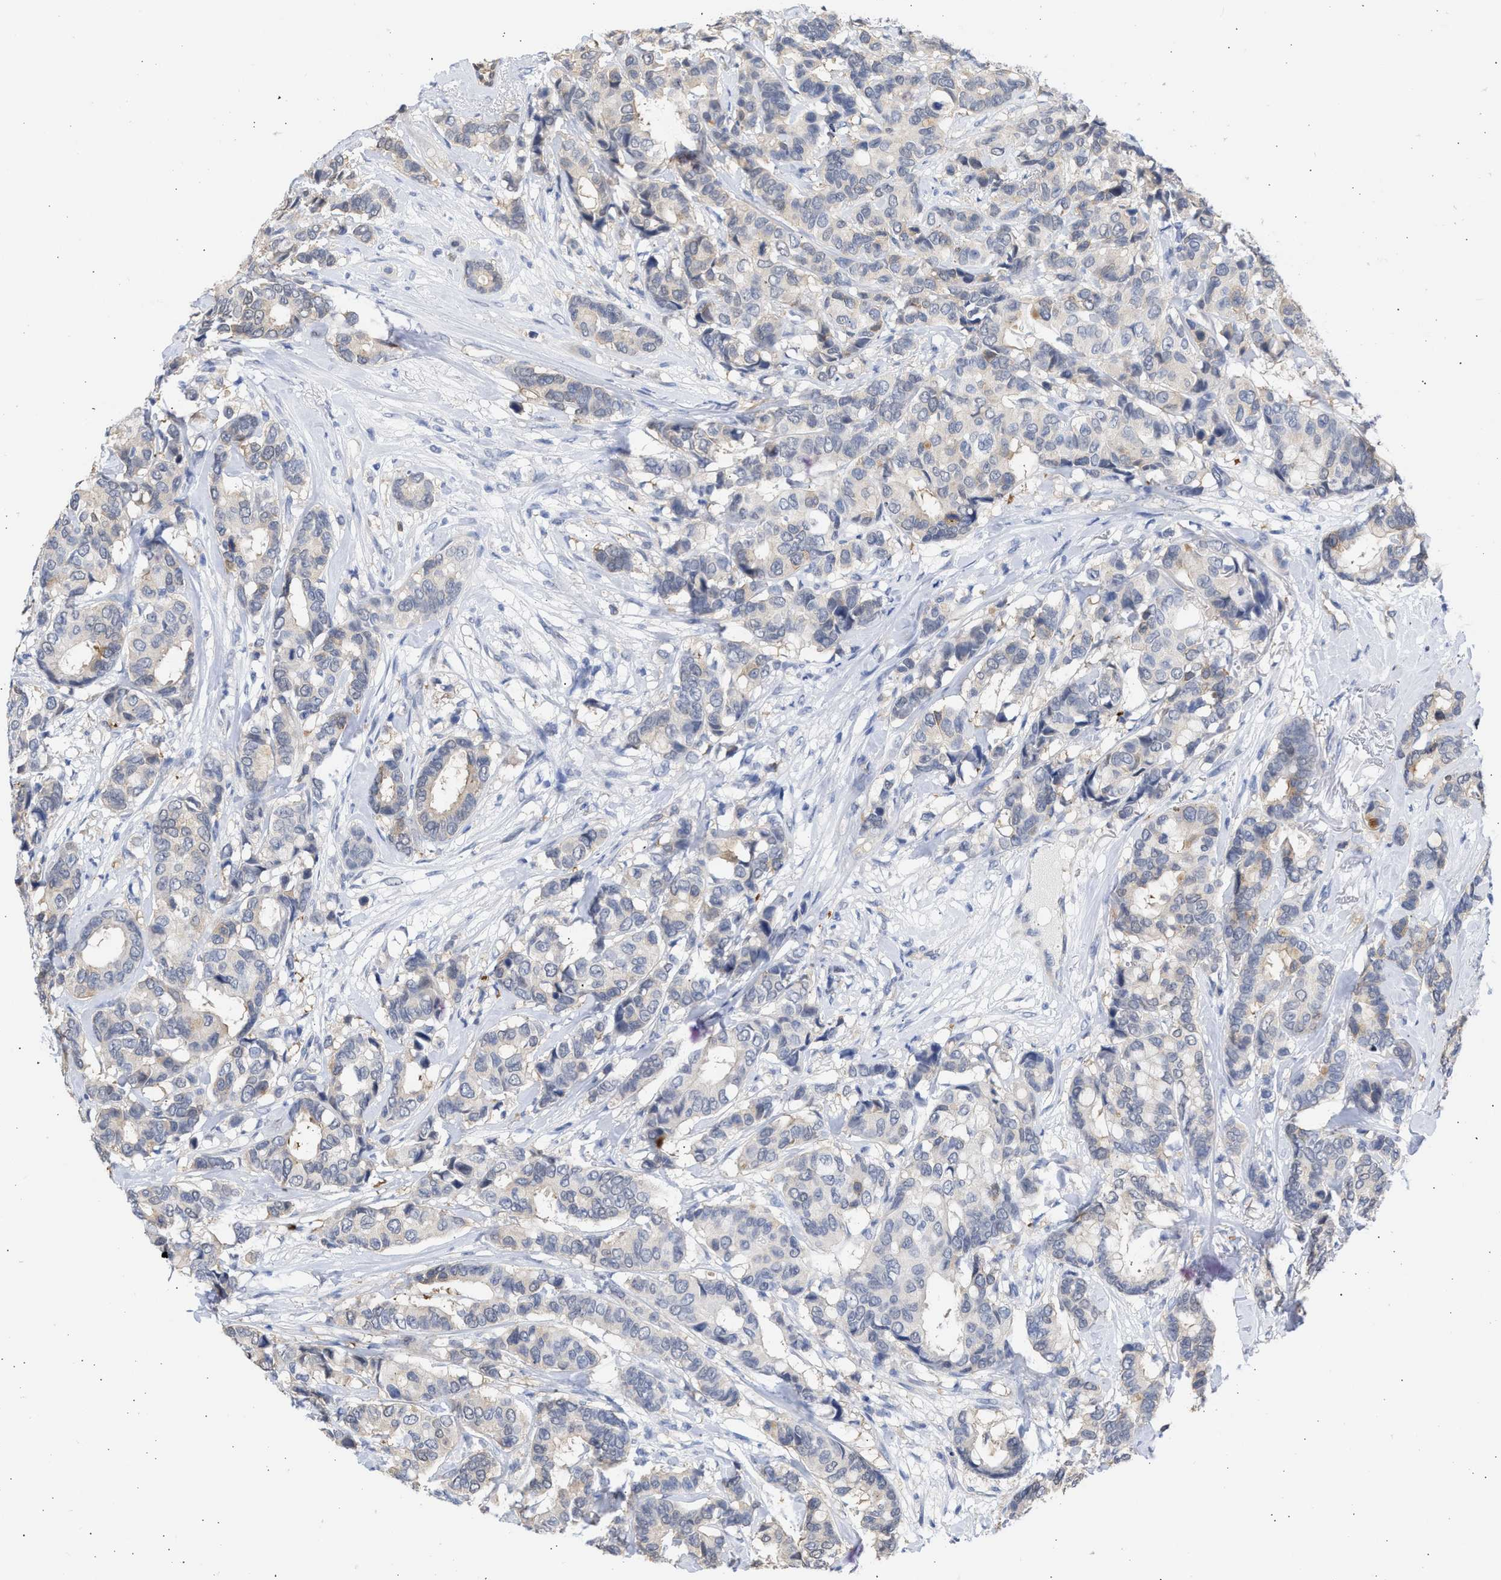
{"staining": {"intensity": "weak", "quantity": "<25%", "location": "cytoplasmic/membranous"}, "tissue": "breast cancer", "cell_type": "Tumor cells", "image_type": "cancer", "snomed": [{"axis": "morphology", "description": "Duct carcinoma"}, {"axis": "topography", "description": "Breast"}], "caption": "DAB immunohistochemical staining of human breast cancer exhibits no significant staining in tumor cells.", "gene": "THRA", "patient": {"sex": "female", "age": 87}}